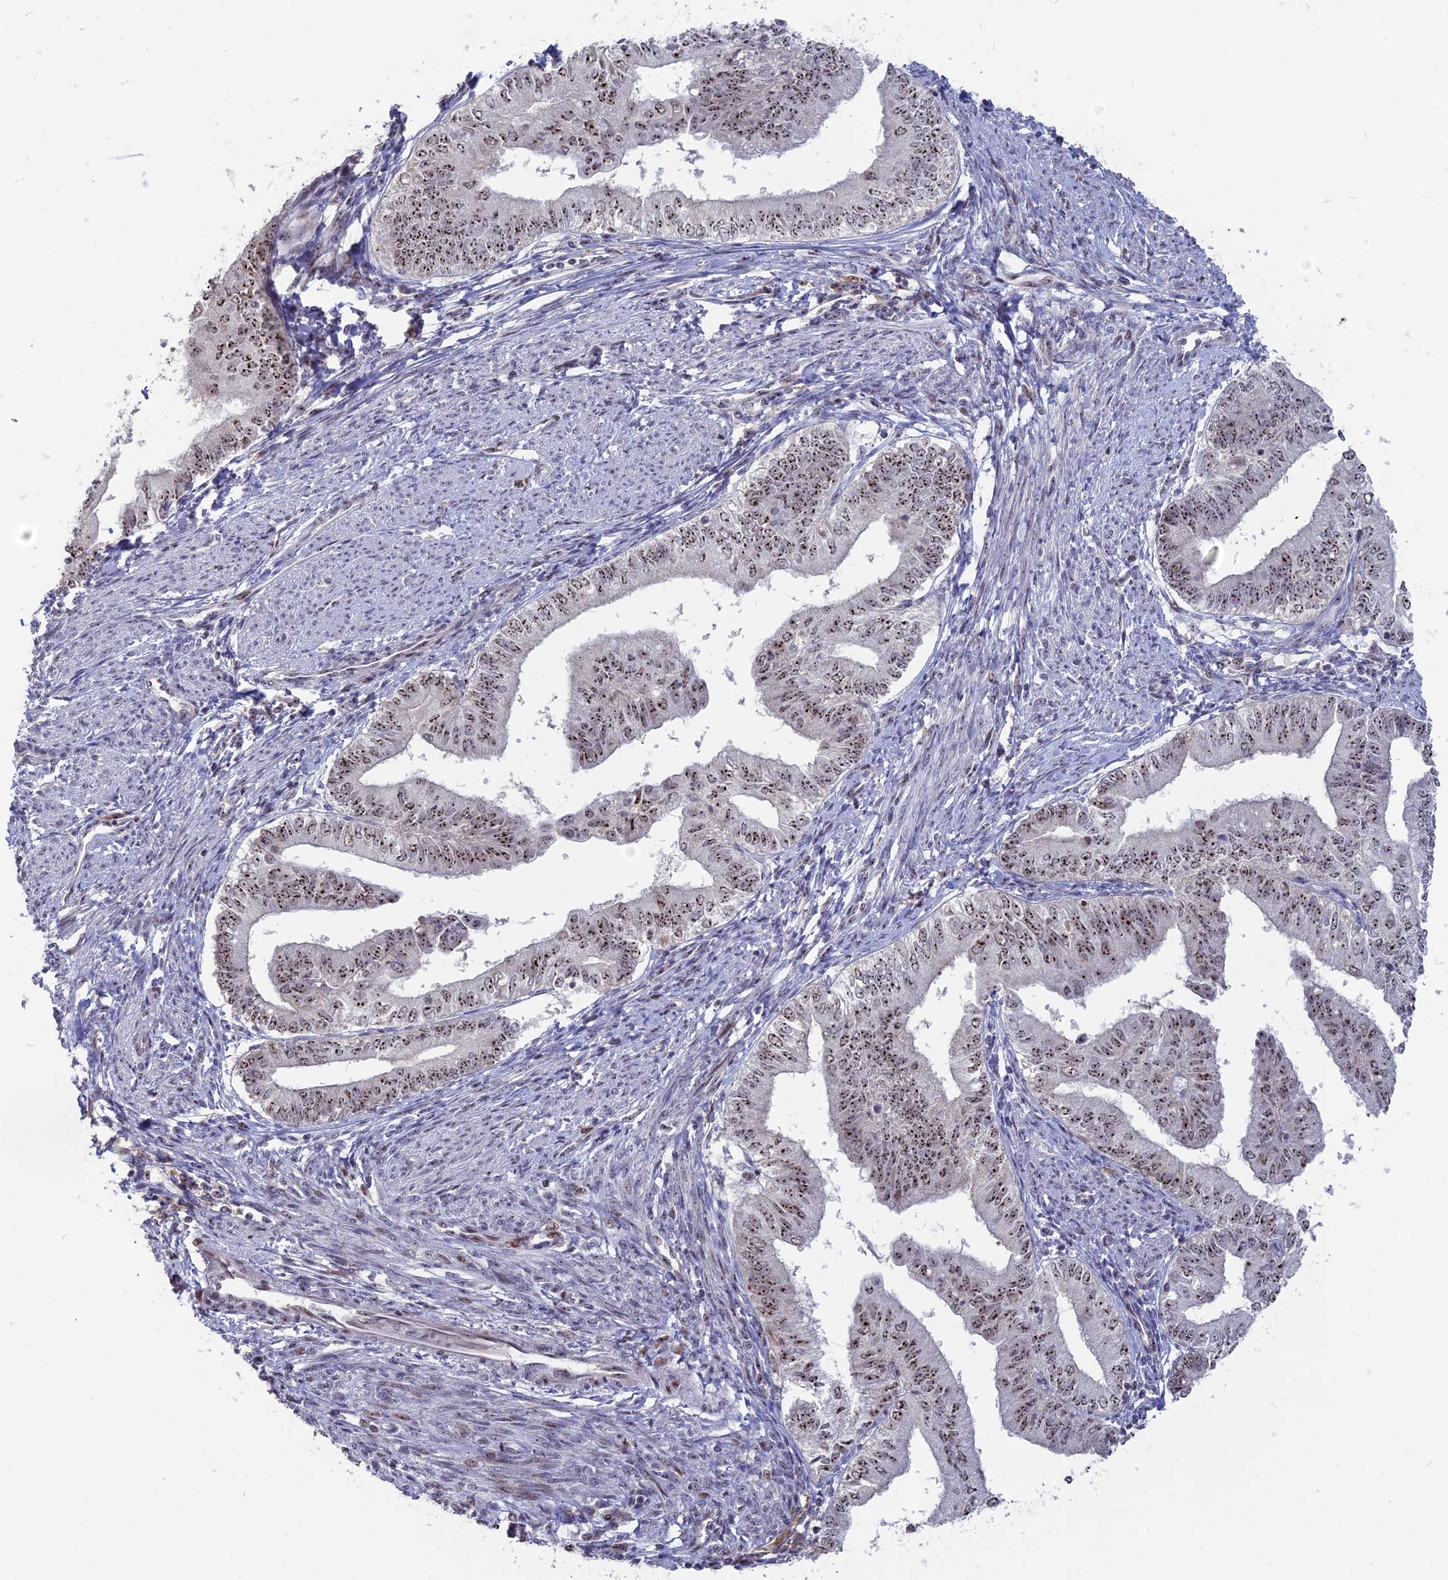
{"staining": {"intensity": "strong", "quantity": ">75%", "location": "nuclear"}, "tissue": "endometrial cancer", "cell_type": "Tumor cells", "image_type": "cancer", "snomed": [{"axis": "morphology", "description": "Adenocarcinoma, NOS"}, {"axis": "topography", "description": "Endometrium"}], "caption": "Protein expression analysis of human endometrial adenocarcinoma reveals strong nuclear expression in approximately >75% of tumor cells. (Stains: DAB (3,3'-diaminobenzidine) in brown, nuclei in blue, Microscopy: brightfield microscopy at high magnification).", "gene": "FAM131A", "patient": {"sex": "female", "age": 66}}